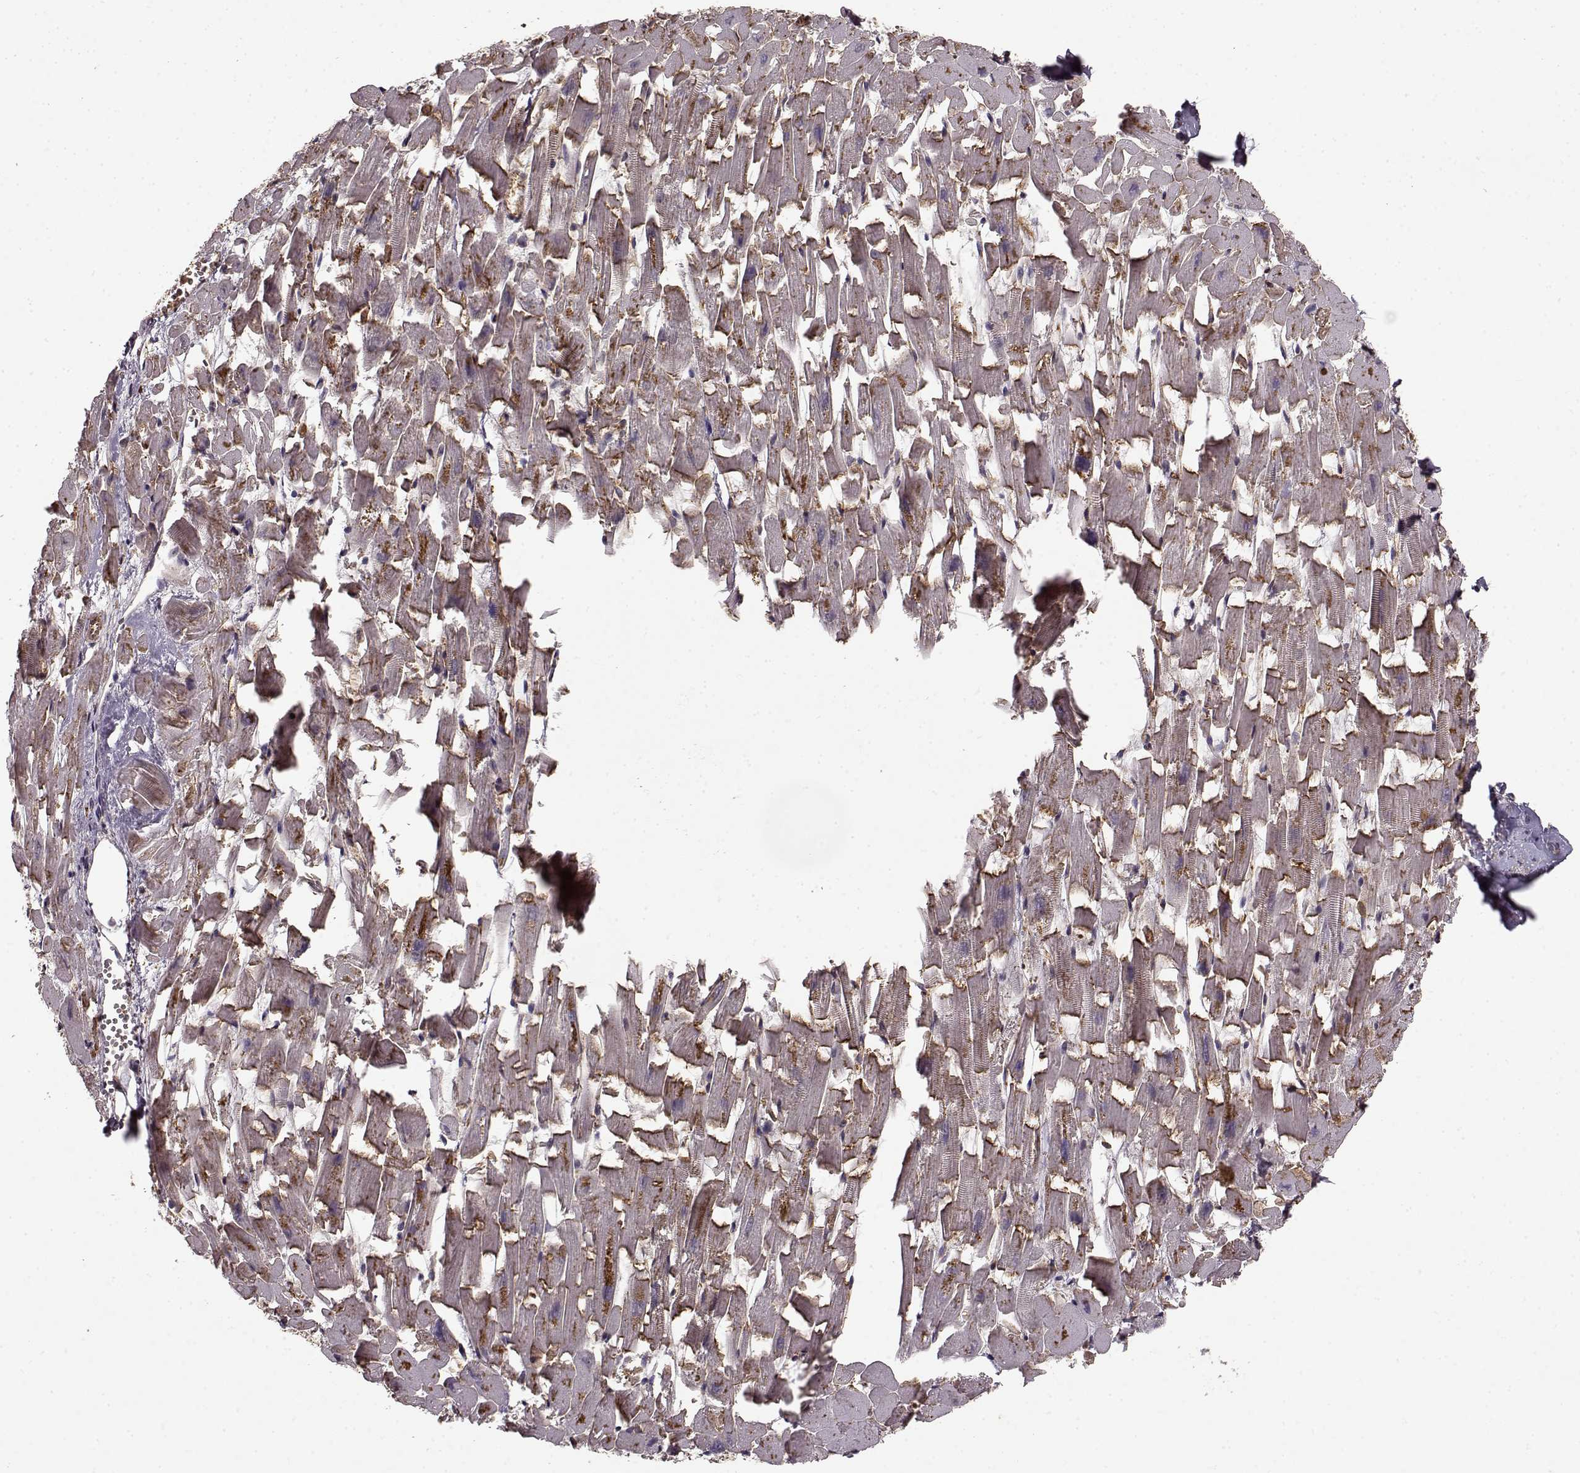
{"staining": {"intensity": "strong", "quantity": "25%-75%", "location": "cytoplasmic/membranous"}, "tissue": "heart muscle", "cell_type": "Cardiomyocytes", "image_type": "normal", "snomed": [{"axis": "morphology", "description": "Normal tissue, NOS"}, {"axis": "topography", "description": "Heart"}], "caption": "Immunohistochemistry histopathology image of normal human heart muscle stained for a protein (brown), which shows high levels of strong cytoplasmic/membranous positivity in approximately 25%-75% of cardiomyocytes.", "gene": "IFRD2", "patient": {"sex": "female", "age": 64}}